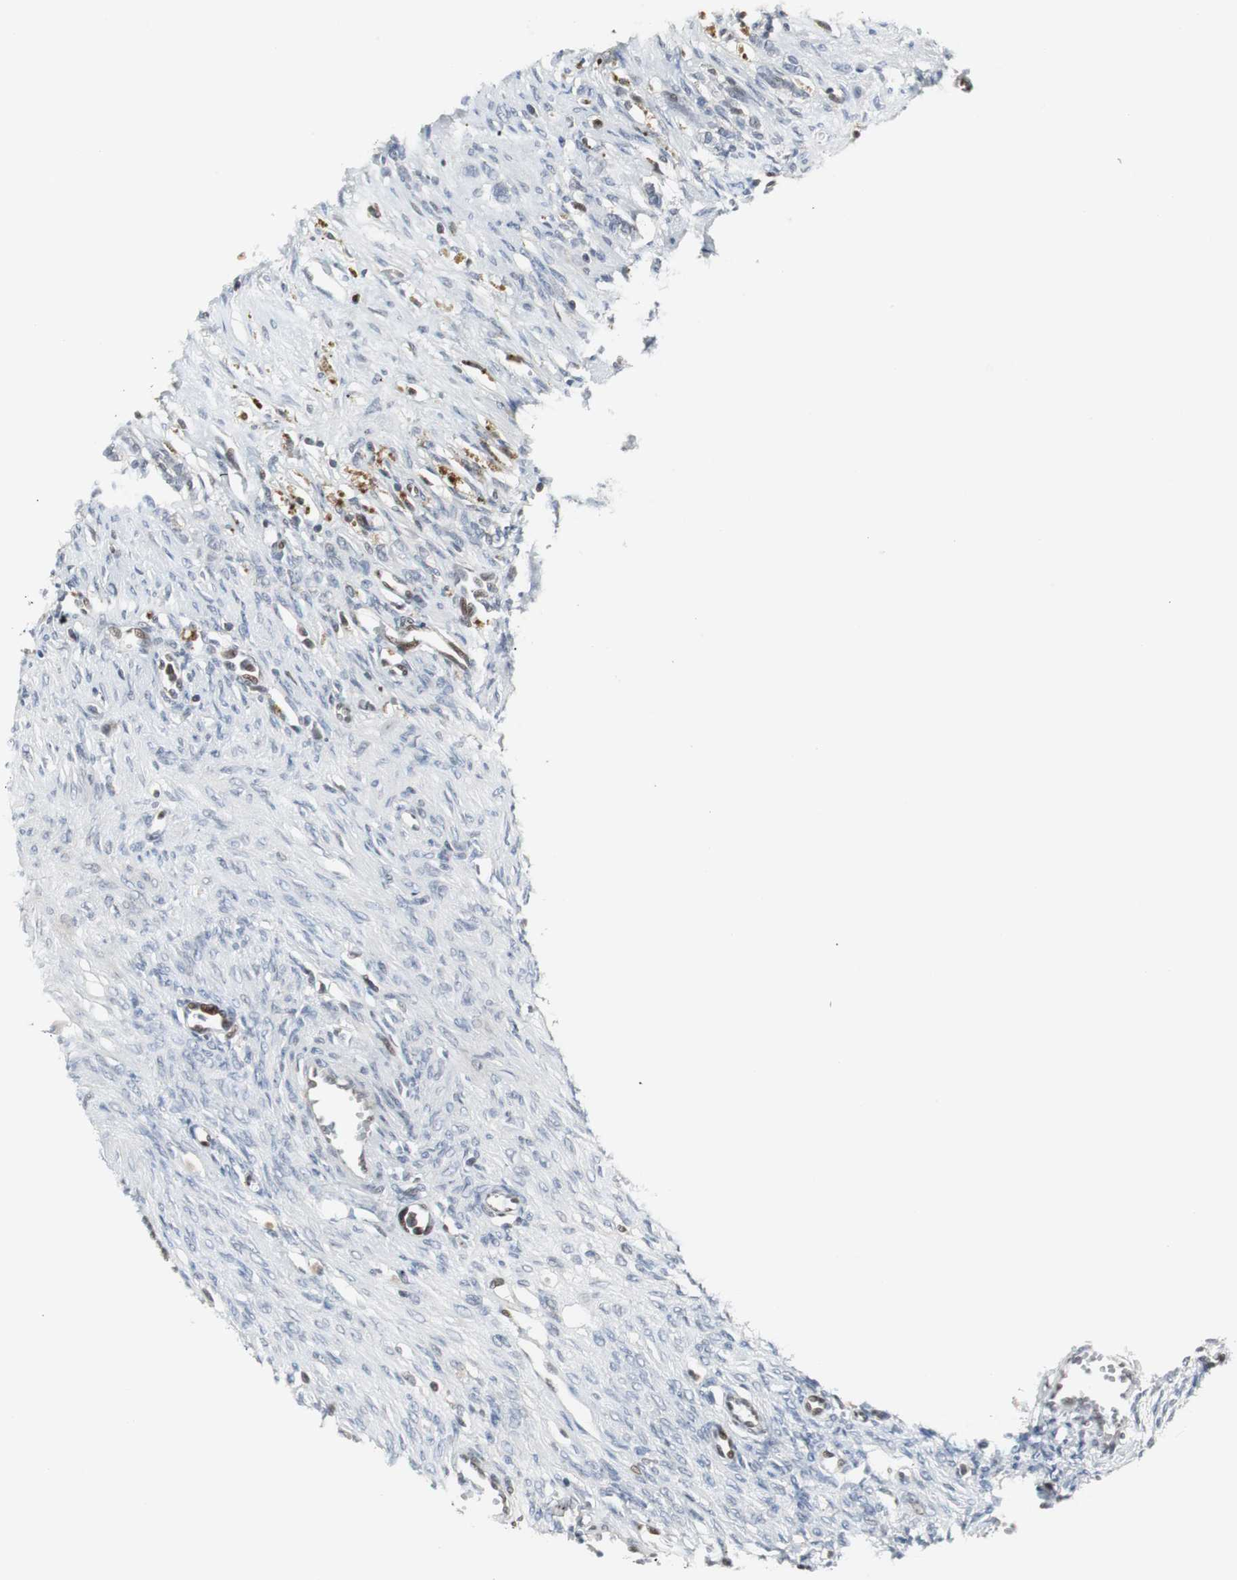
{"staining": {"intensity": "negative", "quantity": "none", "location": "none"}, "tissue": "ovary", "cell_type": "Ovarian stroma cells", "image_type": "normal", "snomed": [{"axis": "morphology", "description": "Normal tissue, NOS"}, {"axis": "topography", "description": "Ovary"}], "caption": "Immunohistochemical staining of normal human ovary shows no significant expression in ovarian stroma cells.", "gene": "GRK2", "patient": {"sex": "female", "age": 33}}